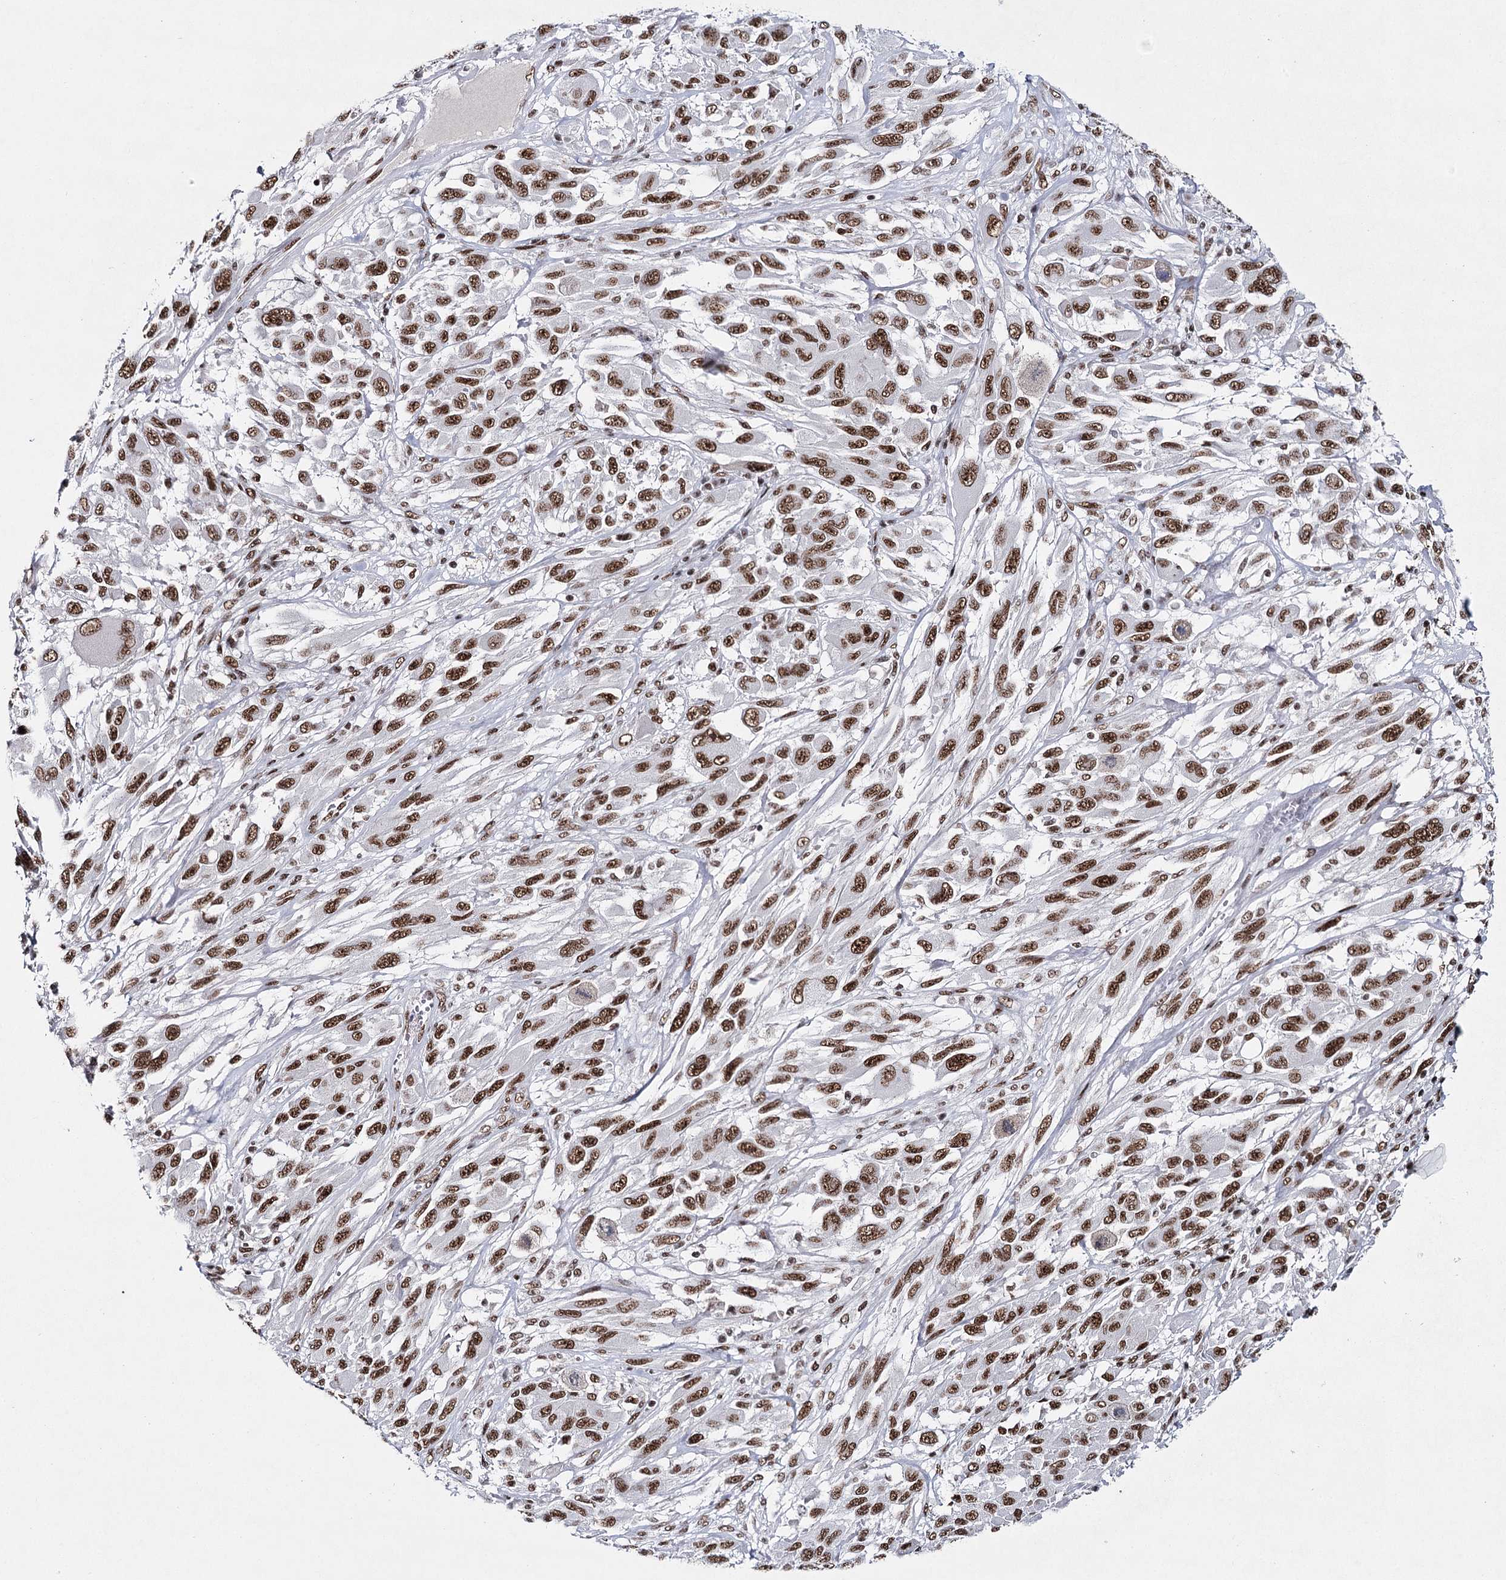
{"staining": {"intensity": "moderate", "quantity": ">75%", "location": "nuclear"}, "tissue": "melanoma", "cell_type": "Tumor cells", "image_type": "cancer", "snomed": [{"axis": "morphology", "description": "Malignant melanoma, NOS"}, {"axis": "topography", "description": "Skin"}], "caption": "Human malignant melanoma stained for a protein (brown) exhibits moderate nuclear positive staining in about >75% of tumor cells.", "gene": "SCAF8", "patient": {"sex": "female", "age": 91}}